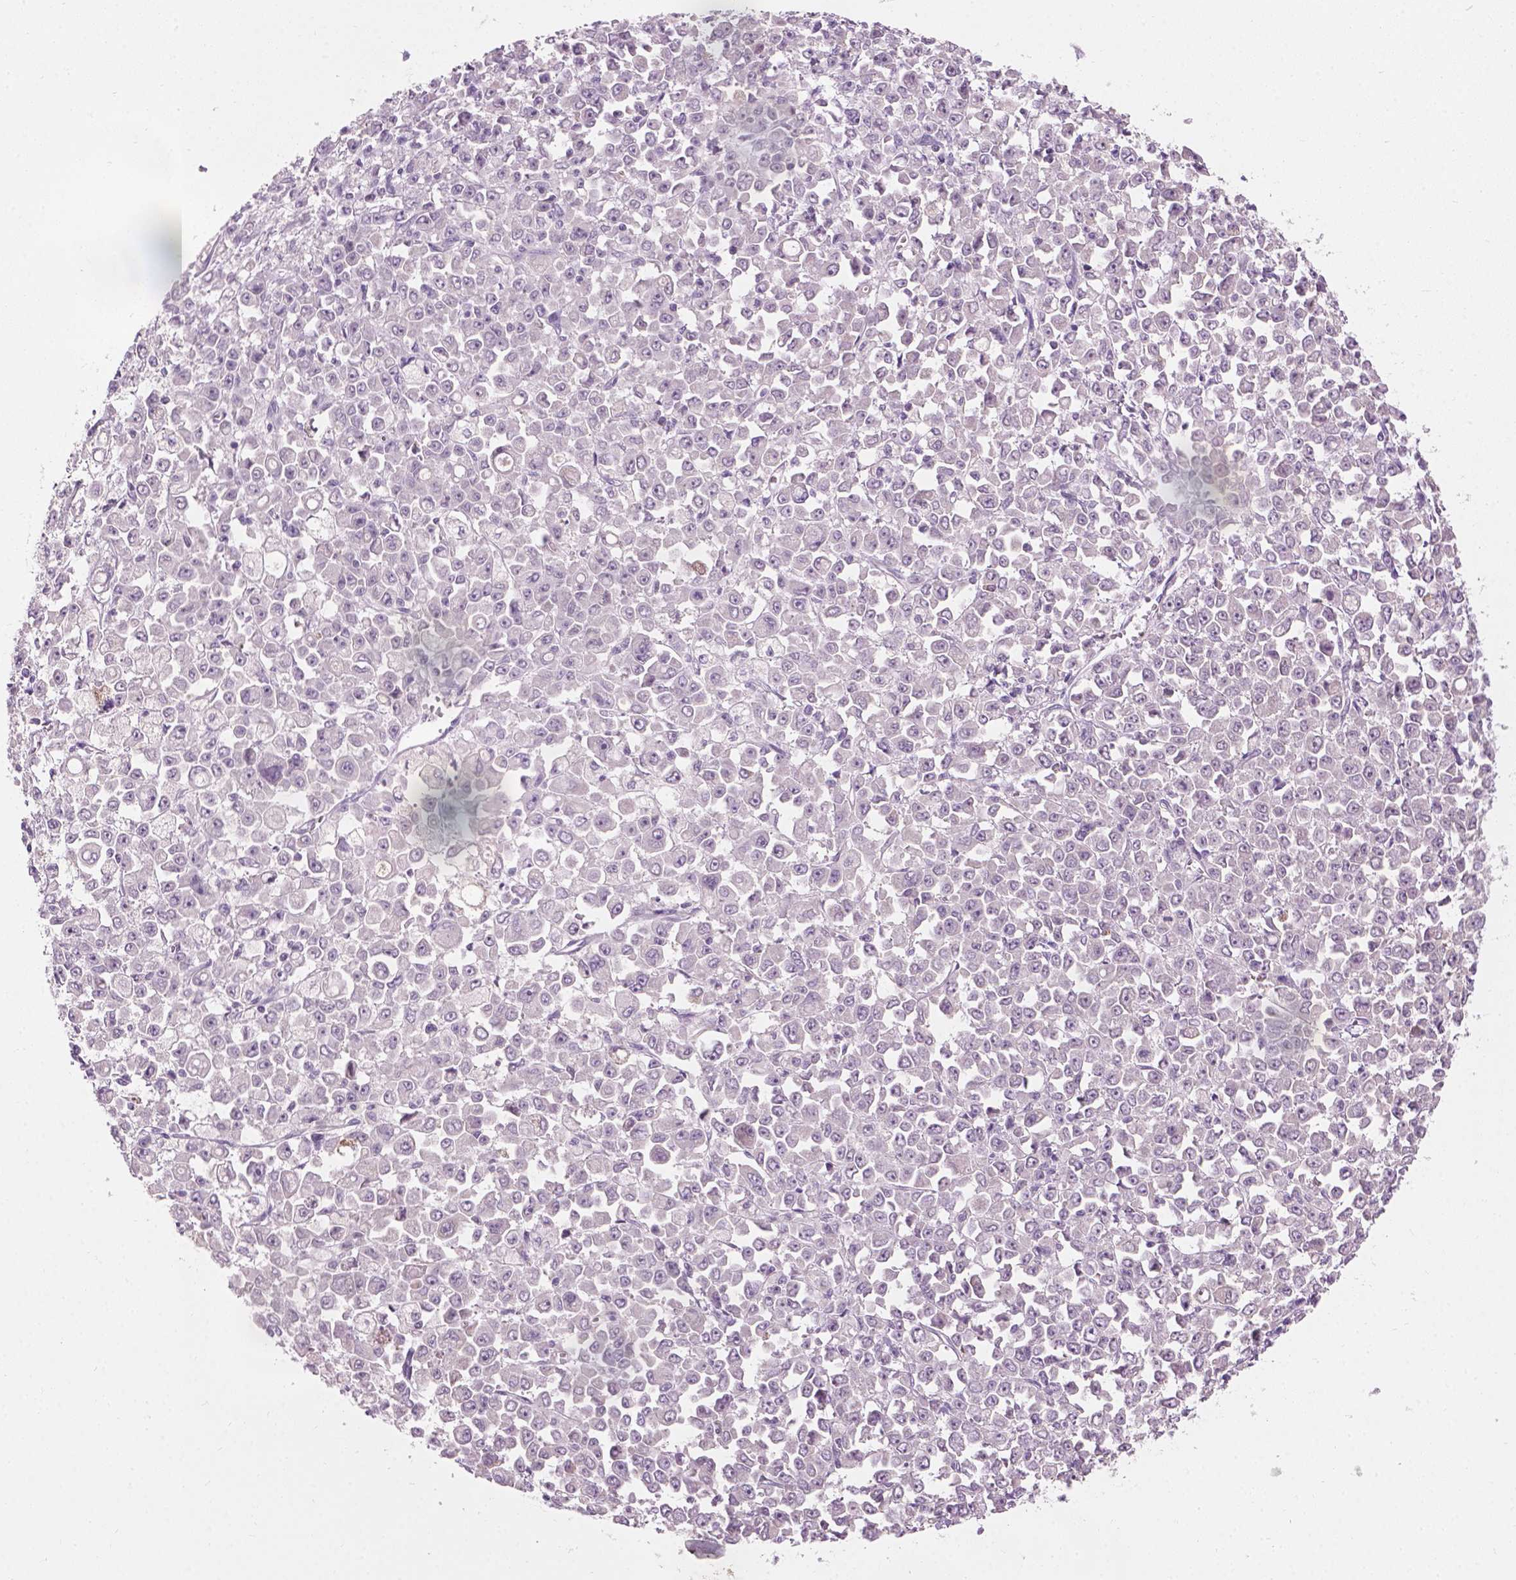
{"staining": {"intensity": "negative", "quantity": "none", "location": "none"}, "tissue": "stomach cancer", "cell_type": "Tumor cells", "image_type": "cancer", "snomed": [{"axis": "morphology", "description": "Adenocarcinoma, NOS"}, {"axis": "topography", "description": "Stomach, upper"}], "caption": "Tumor cells show no significant protein staining in adenocarcinoma (stomach).", "gene": "CFAP126", "patient": {"sex": "male", "age": 70}}